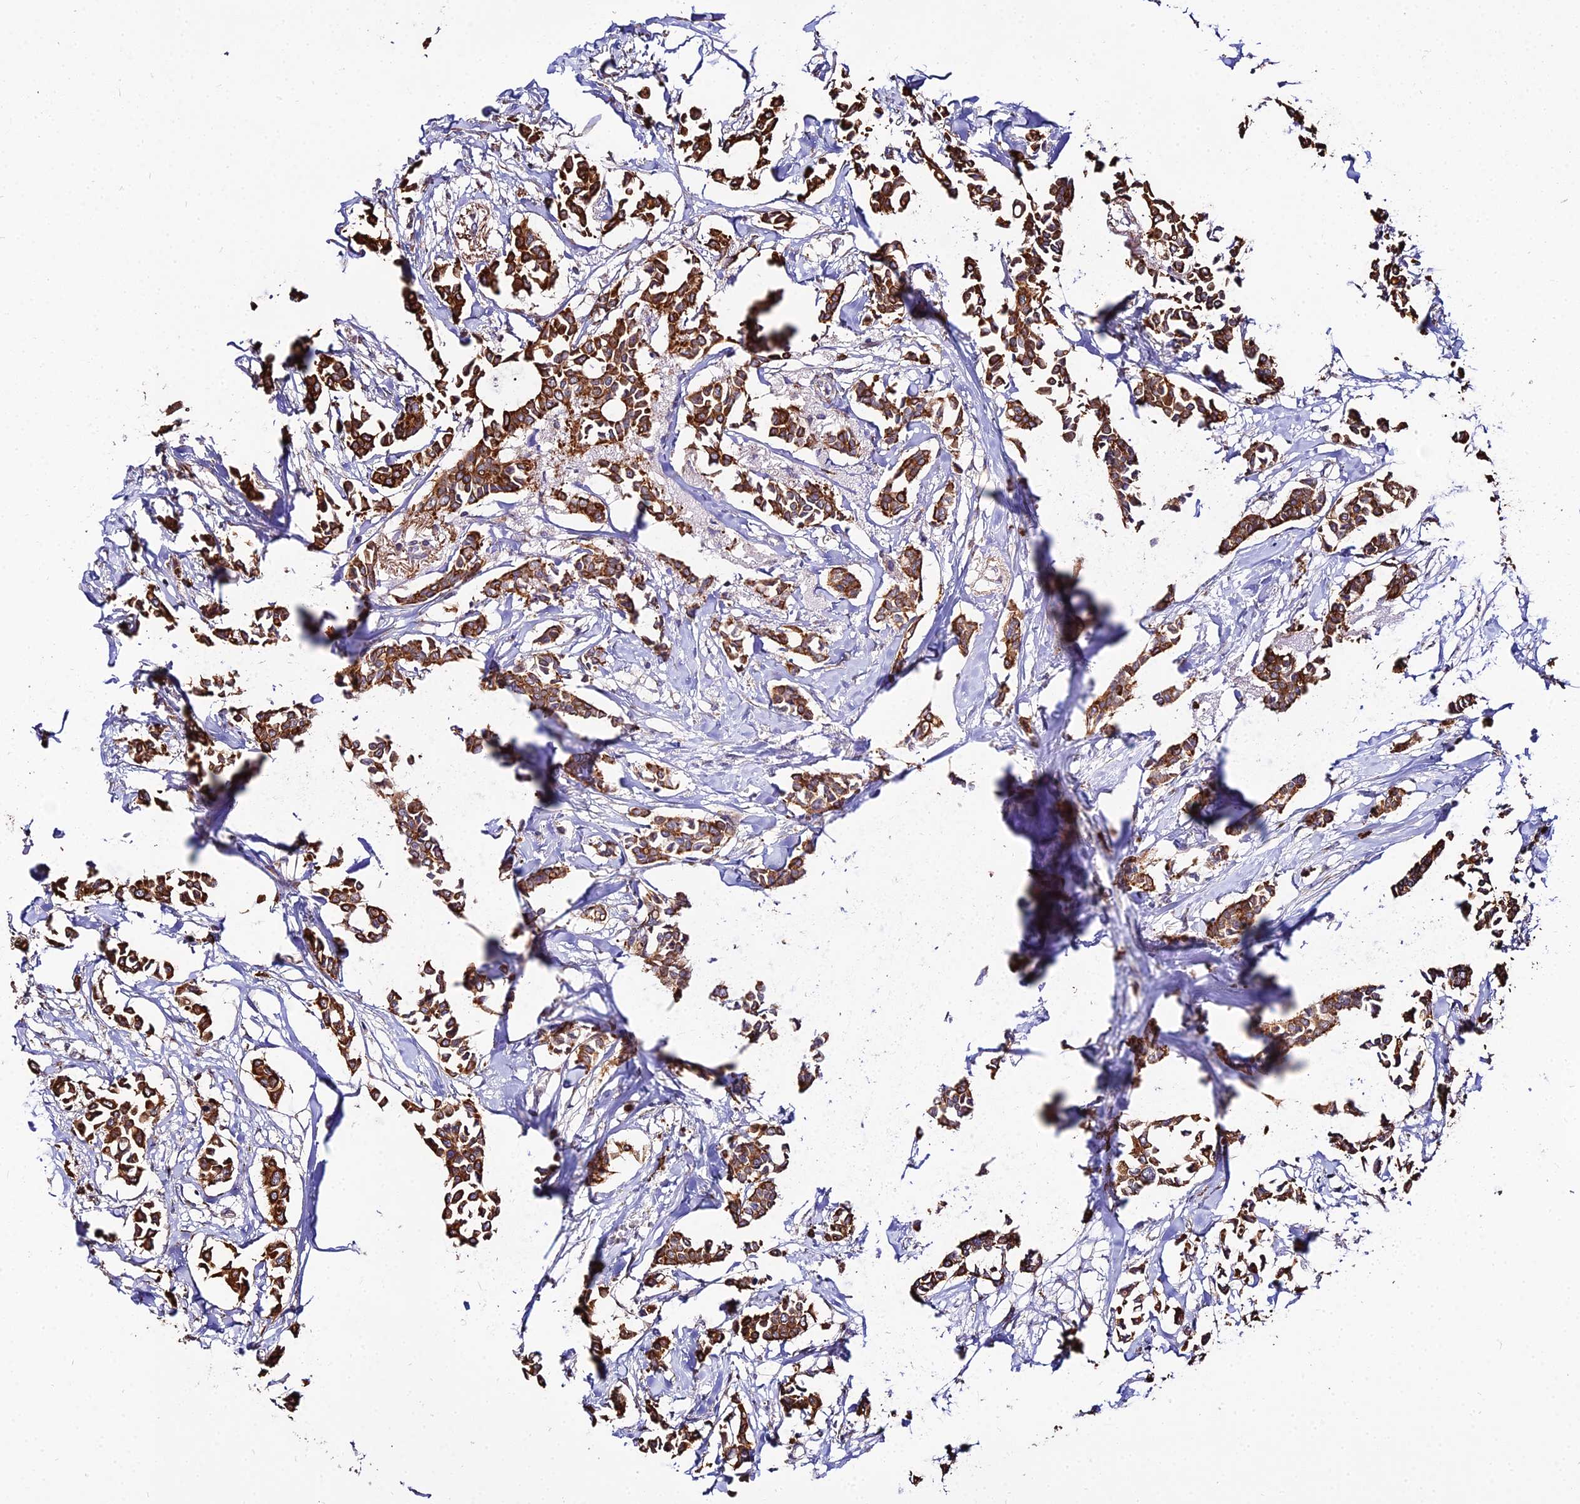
{"staining": {"intensity": "strong", "quantity": ">75%", "location": "cytoplasmic/membranous"}, "tissue": "breast cancer", "cell_type": "Tumor cells", "image_type": "cancer", "snomed": [{"axis": "morphology", "description": "Duct carcinoma"}, {"axis": "topography", "description": "Breast"}], "caption": "A brown stain shows strong cytoplasmic/membranous staining of a protein in human breast cancer tumor cells. Using DAB (3,3'-diaminobenzidine) (brown) and hematoxylin (blue) stains, captured at high magnification using brightfield microscopy.", "gene": "PEX19", "patient": {"sex": "female", "age": 41}}